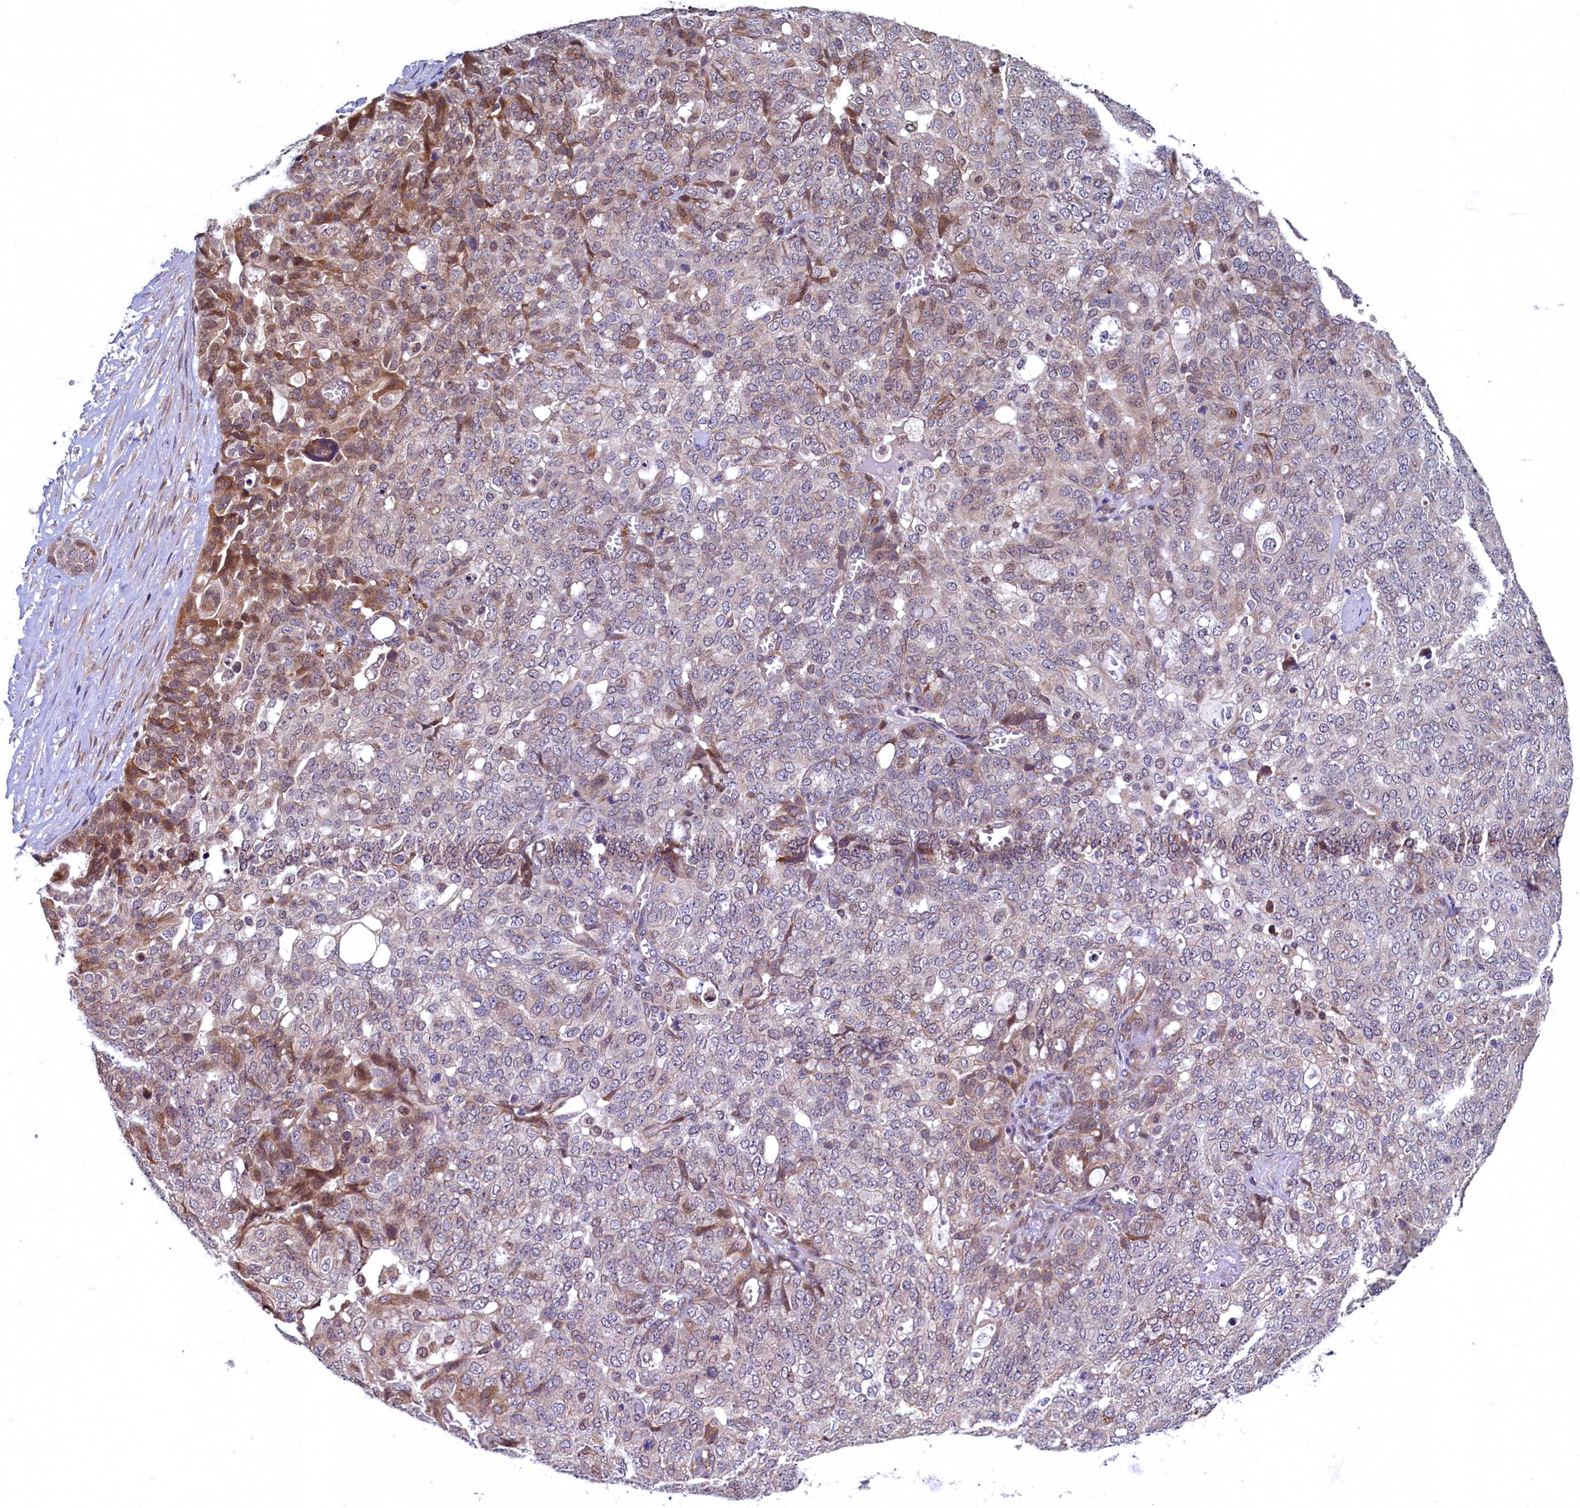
{"staining": {"intensity": "negative", "quantity": "none", "location": "none"}, "tissue": "ovarian cancer", "cell_type": "Tumor cells", "image_type": "cancer", "snomed": [{"axis": "morphology", "description": "Cystadenocarcinoma, serous, NOS"}, {"axis": "topography", "description": "Soft tissue"}, {"axis": "topography", "description": "Ovary"}], "caption": "This is a photomicrograph of immunohistochemistry (IHC) staining of serous cystadenocarcinoma (ovarian), which shows no expression in tumor cells.", "gene": "SLC16A14", "patient": {"sex": "female", "age": 57}}